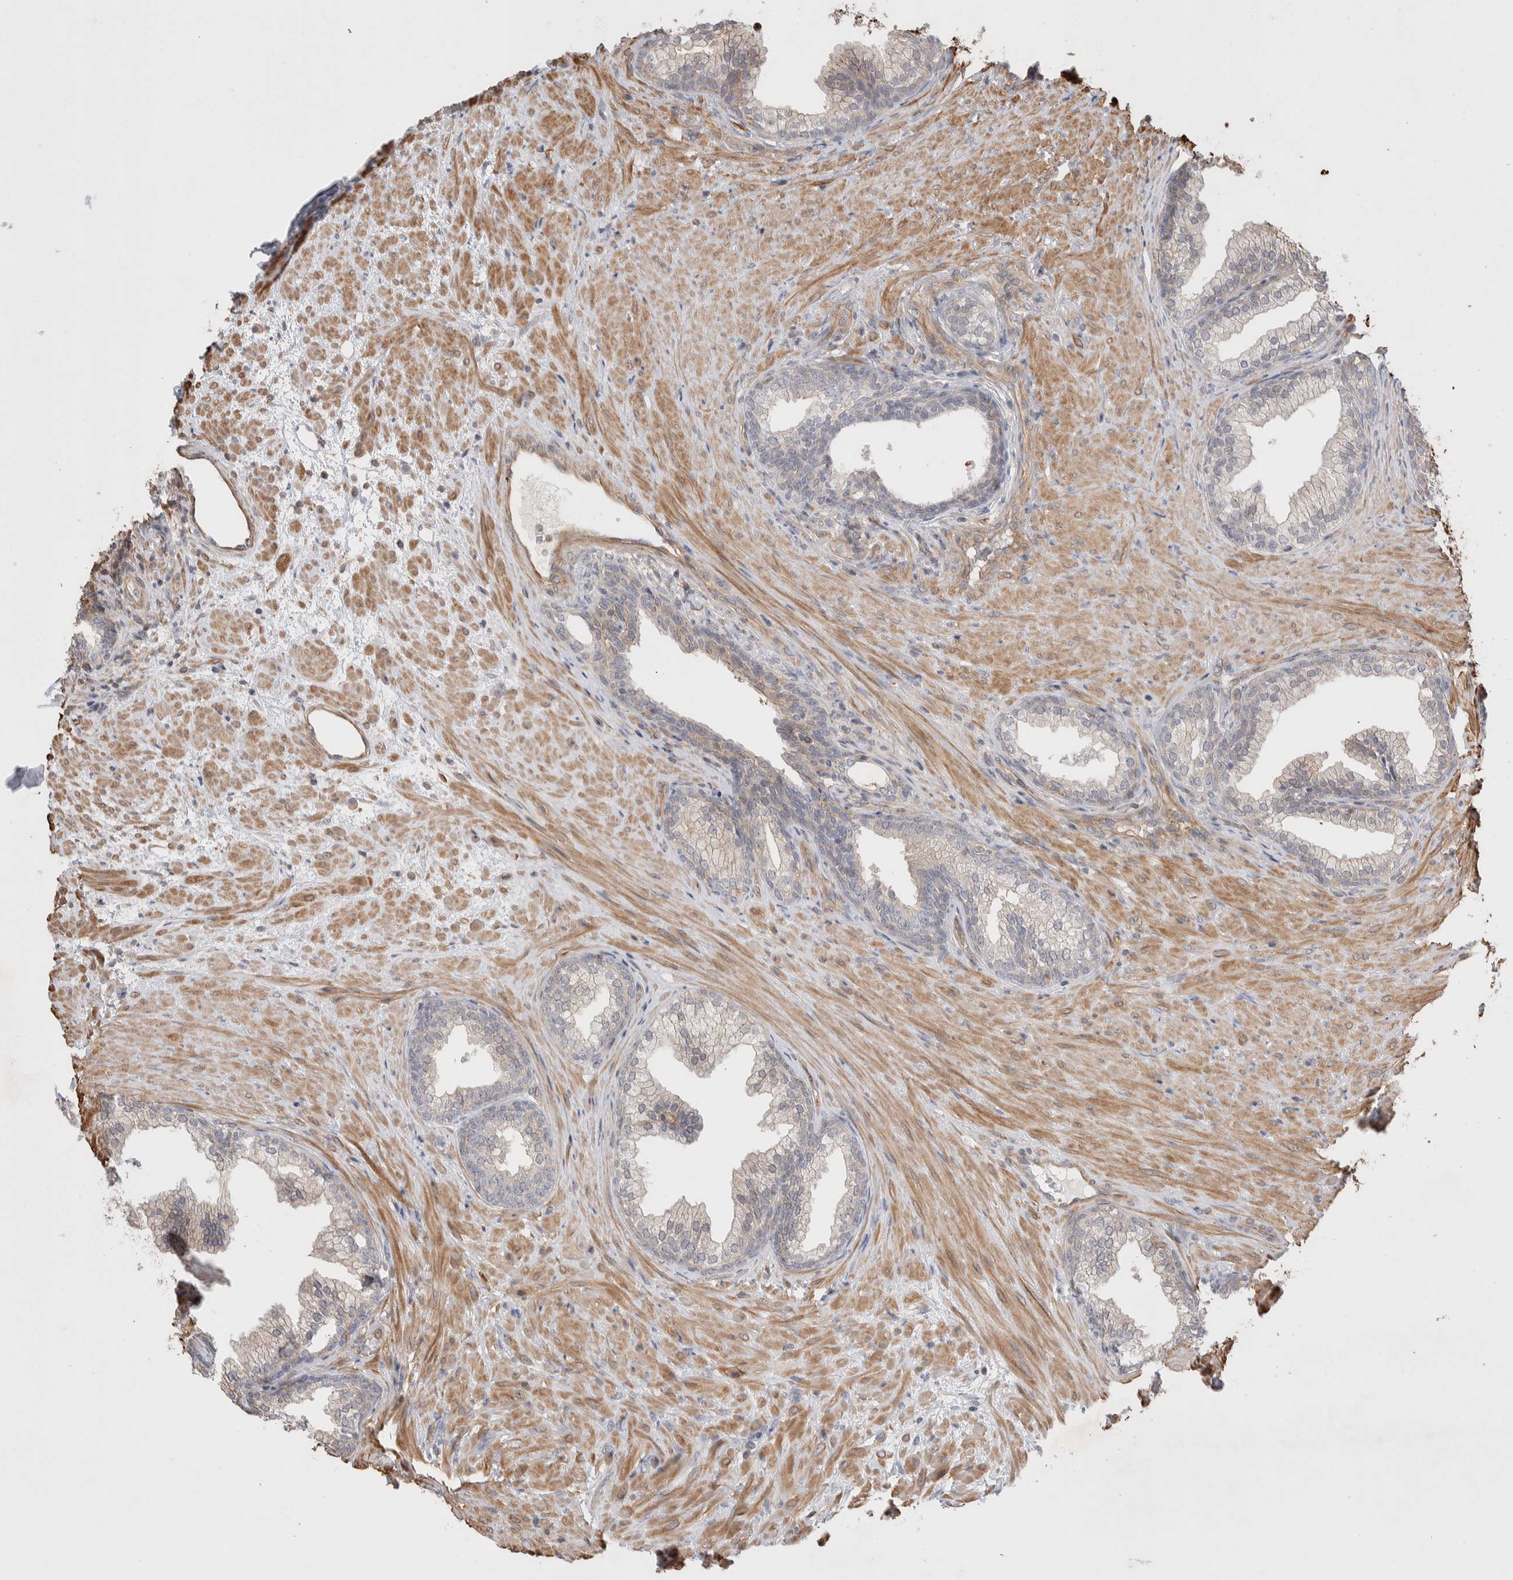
{"staining": {"intensity": "weak", "quantity": "<25%", "location": "cytoplasmic/membranous"}, "tissue": "prostate", "cell_type": "Glandular cells", "image_type": "normal", "snomed": [{"axis": "morphology", "description": "Normal tissue, NOS"}, {"axis": "topography", "description": "Prostate"}], "caption": "A high-resolution photomicrograph shows IHC staining of unremarkable prostate, which displays no significant staining in glandular cells. (Immunohistochemistry (ihc), brightfield microscopy, high magnification).", "gene": "ZNF704", "patient": {"sex": "male", "age": 76}}